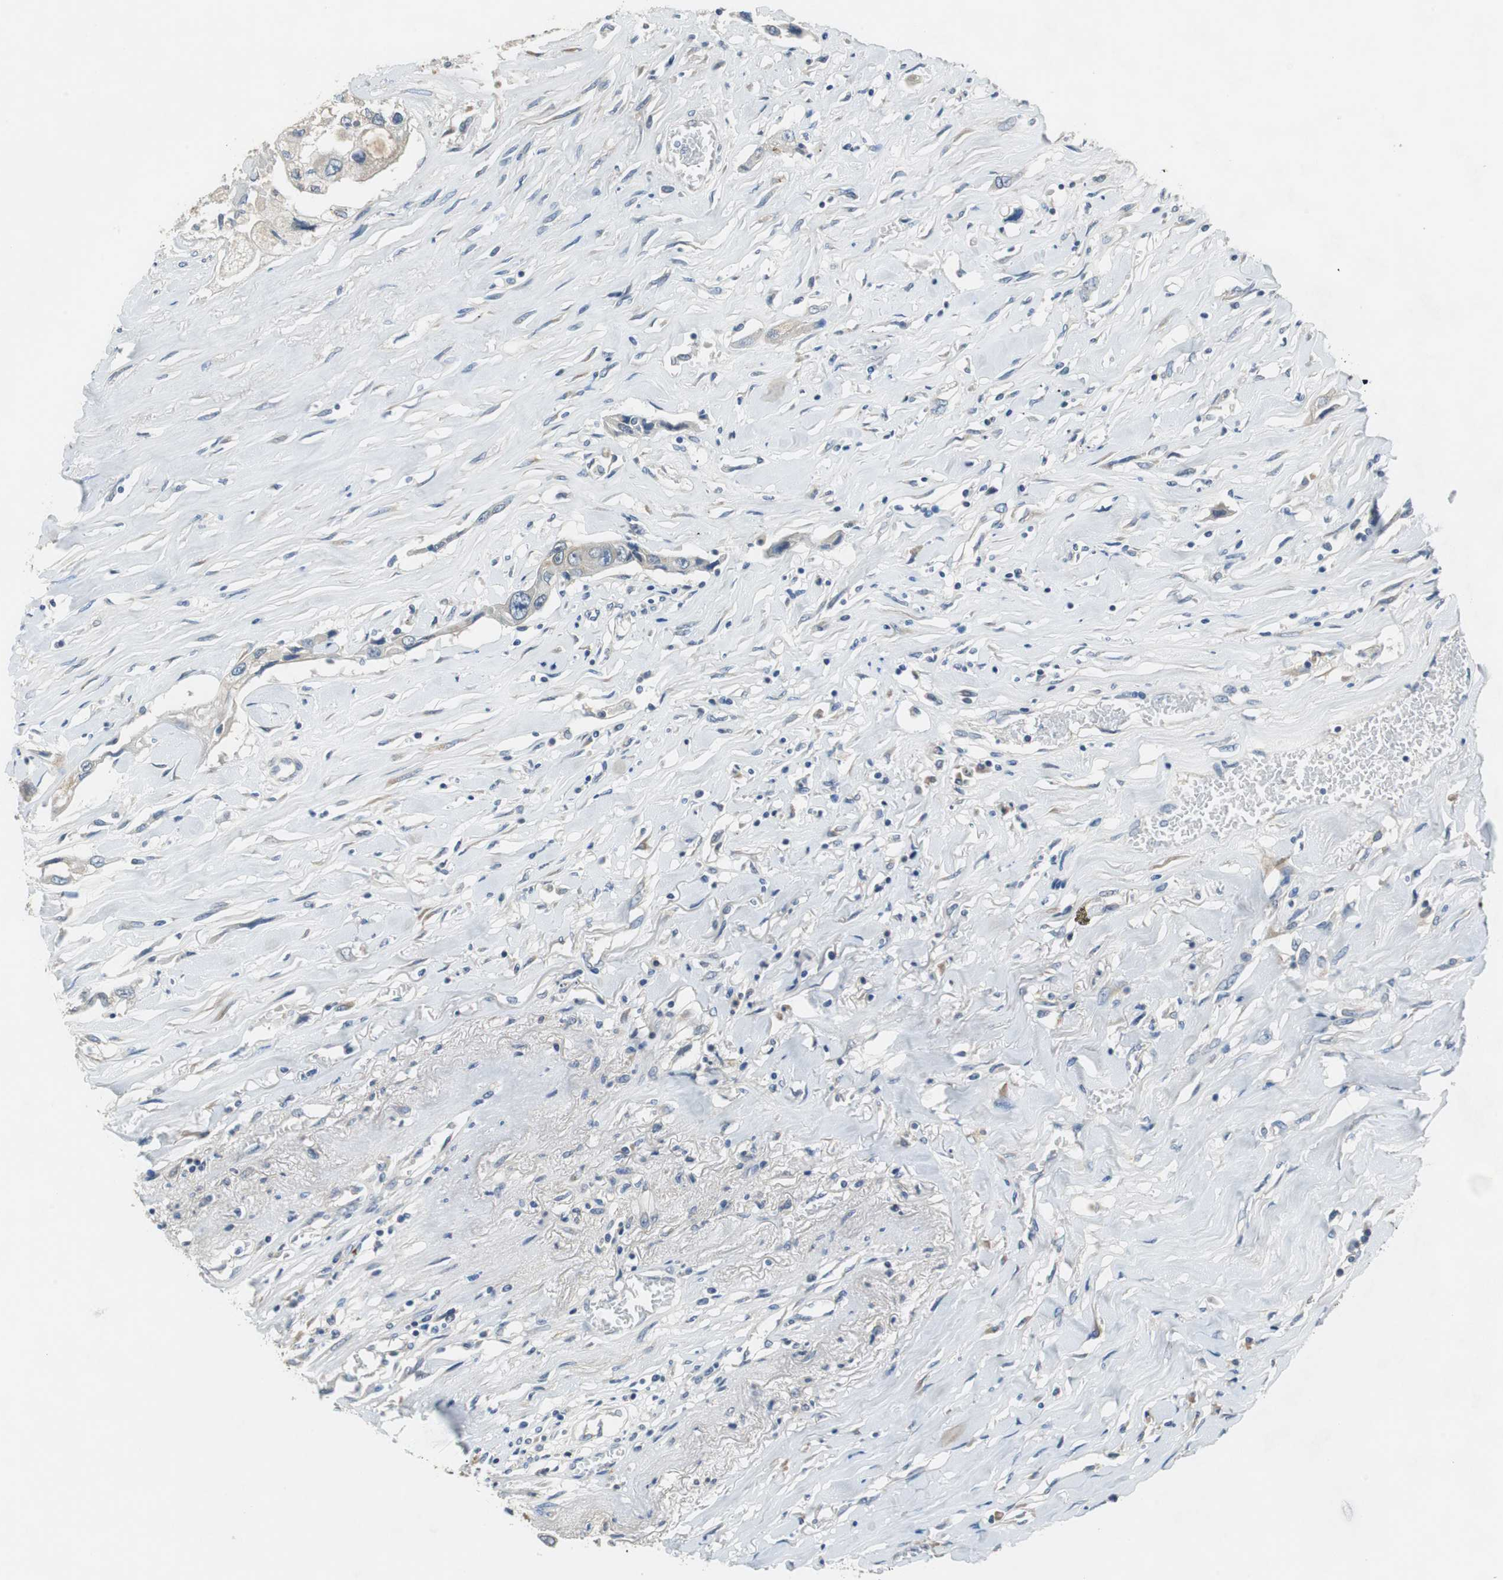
{"staining": {"intensity": "weak", "quantity": "<25%", "location": "cytoplasmic/membranous"}, "tissue": "lung cancer", "cell_type": "Tumor cells", "image_type": "cancer", "snomed": [{"axis": "morphology", "description": "Squamous cell carcinoma, NOS"}, {"axis": "topography", "description": "Lung"}], "caption": "Immunohistochemistry (IHC) of lung squamous cell carcinoma exhibits no positivity in tumor cells. Brightfield microscopy of immunohistochemistry stained with DAB (3,3'-diaminobenzidine) (brown) and hematoxylin (blue), captured at high magnification.", "gene": "FADS2", "patient": {"sex": "male", "age": 71}}